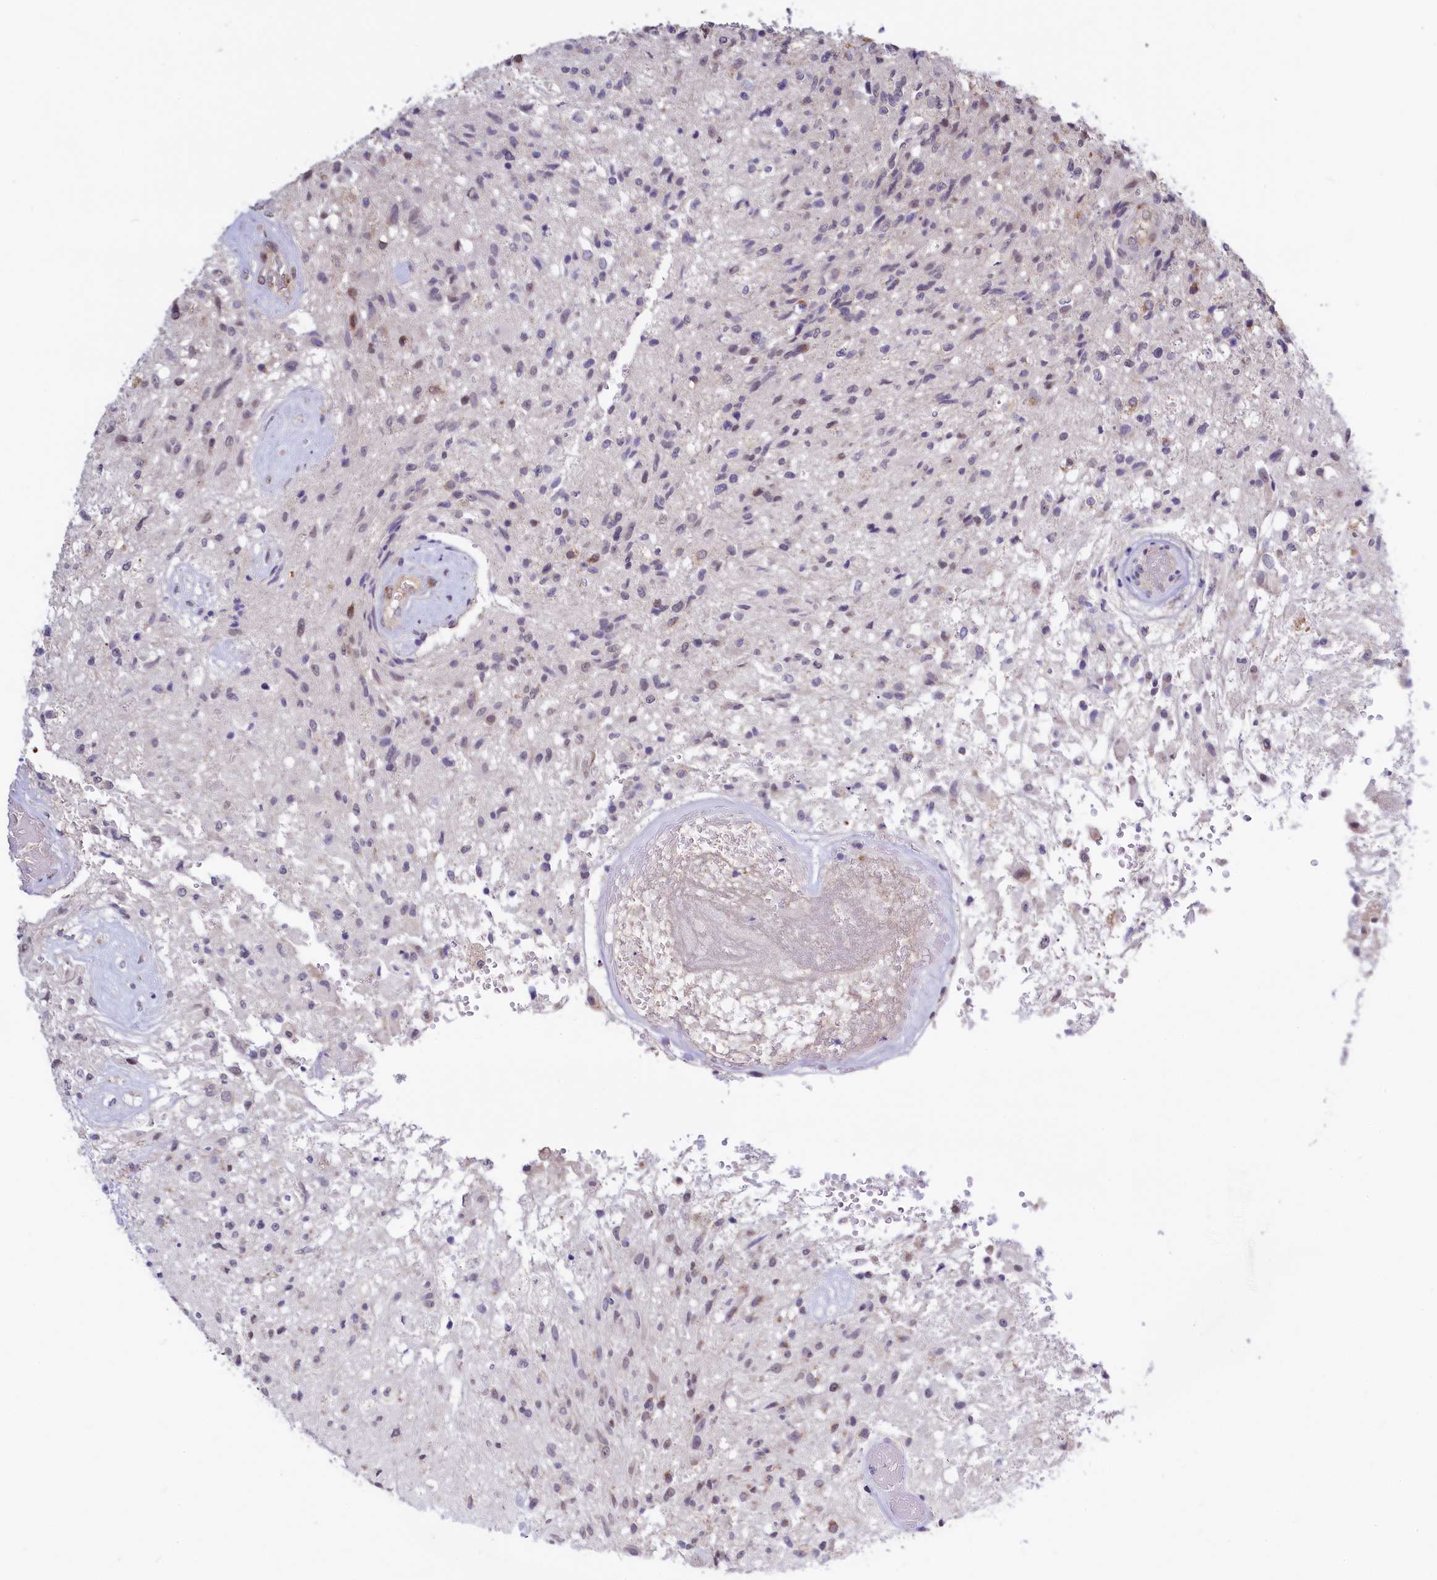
{"staining": {"intensity": "weak", "quantity": "<25%", "location": "cytoplasmic/membranous"}, "tissue": "glioma", "cell_type": "Tumor cells", "image_type": "cancer", "snomed": [{"axis": "morphology", "description": "Glioma, malignant, High grade"}, {"axis": "topography", "description": "Brain"}], "caption": "This is a image of immunohistochemistry staining of glioma, which shows no expression in tumor cells.", "gene": "SEC24C", "patient": {"sex": "male", "age": 56}}